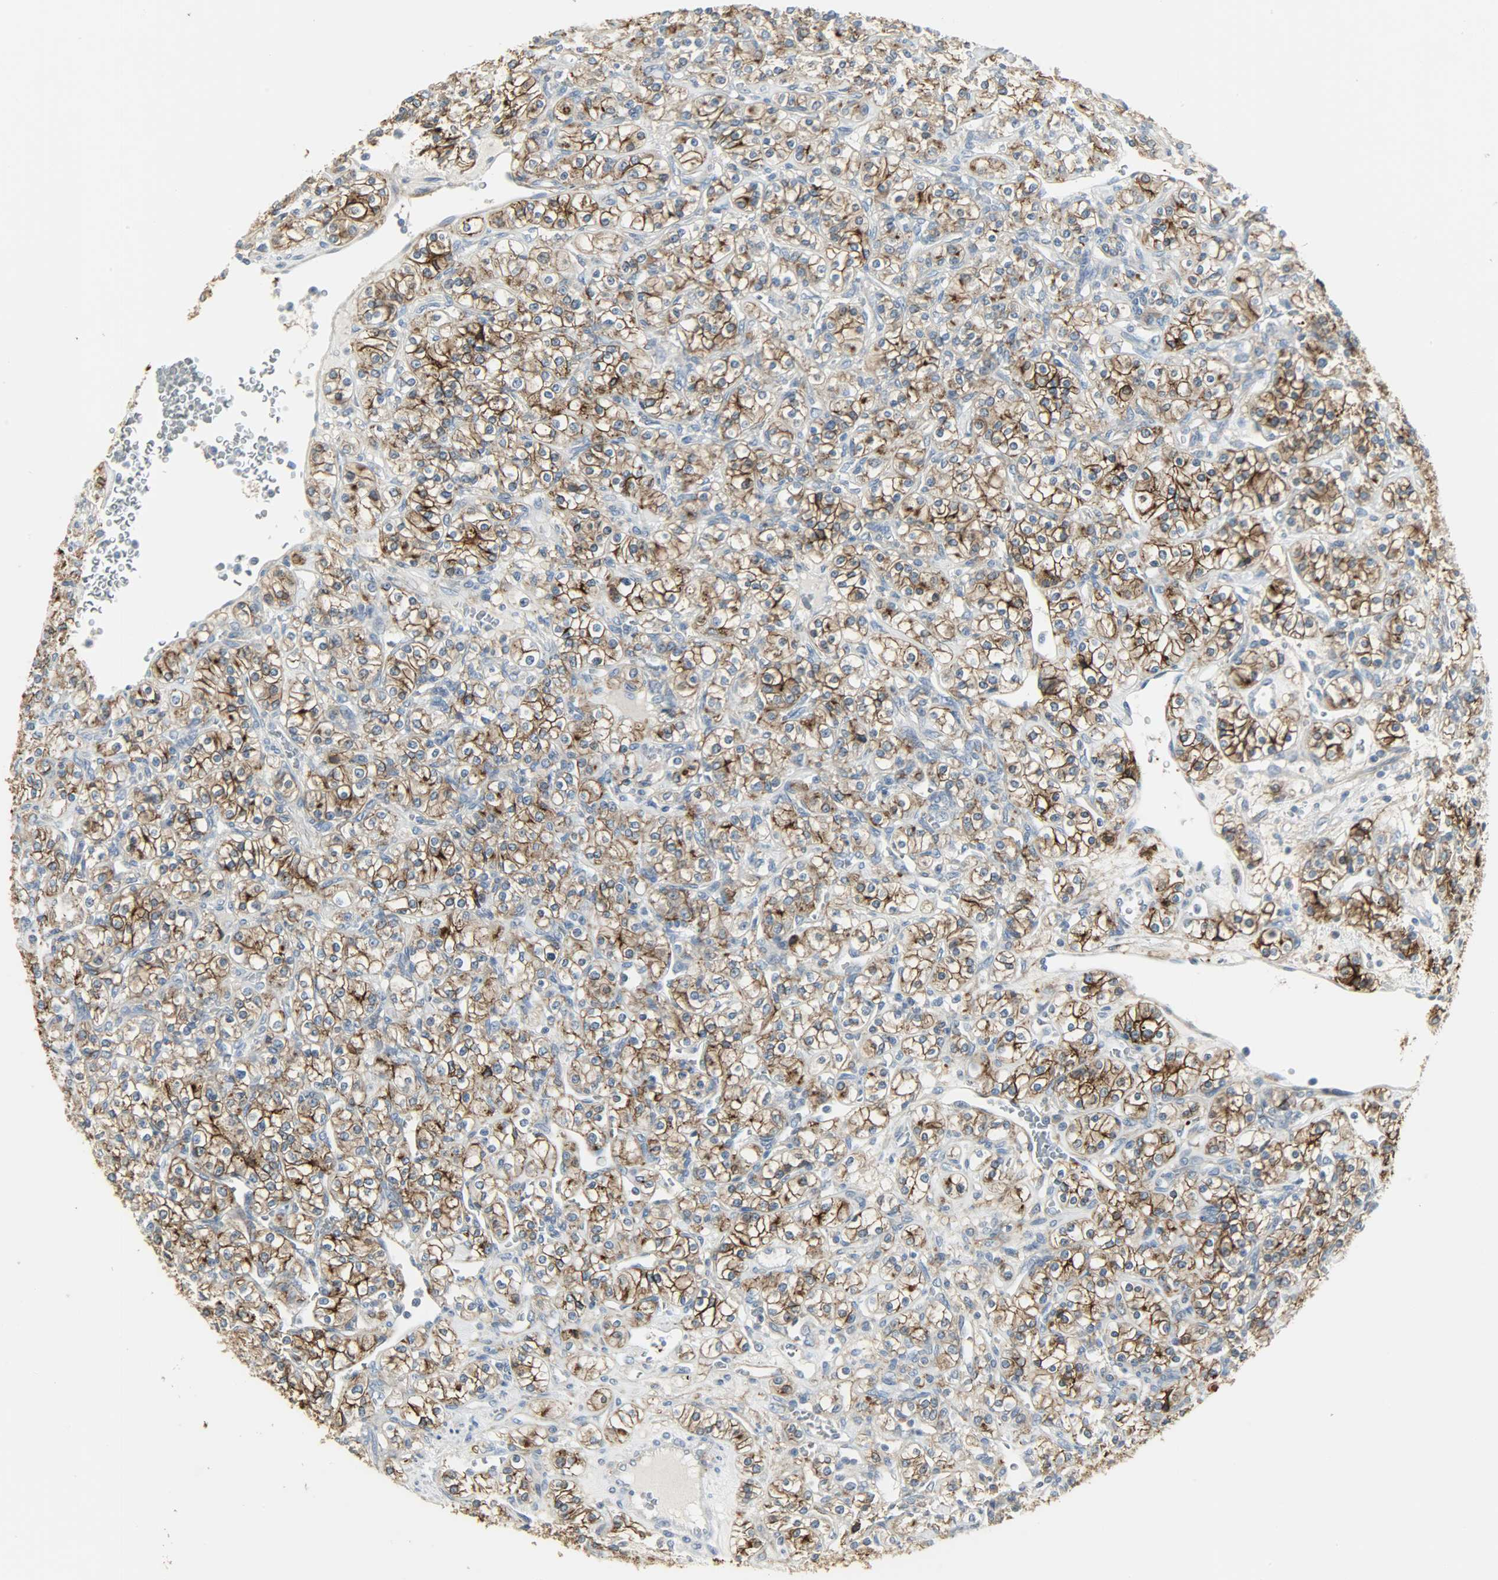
{"staining": {"intensity": "strong", "quantity": ">75%", "location": "cytoplasmic/membranous"}, "tissue": "renal cancer", "cell_type": "Tumor cells", "image_type": "cancer", "snomed": [{"axis": "morphology", "description": "Adenocarcinoma, NOS"}, {"axis": "topography", "description": "Kidney"}], "caption": "Tumor cells reveal strong cytoplasmic/membranous expression in approximately >75% of cells in adenocarcinoma (renal).", "gene": "ENPEP", "patient": {"sex": "male", "age": 77}}